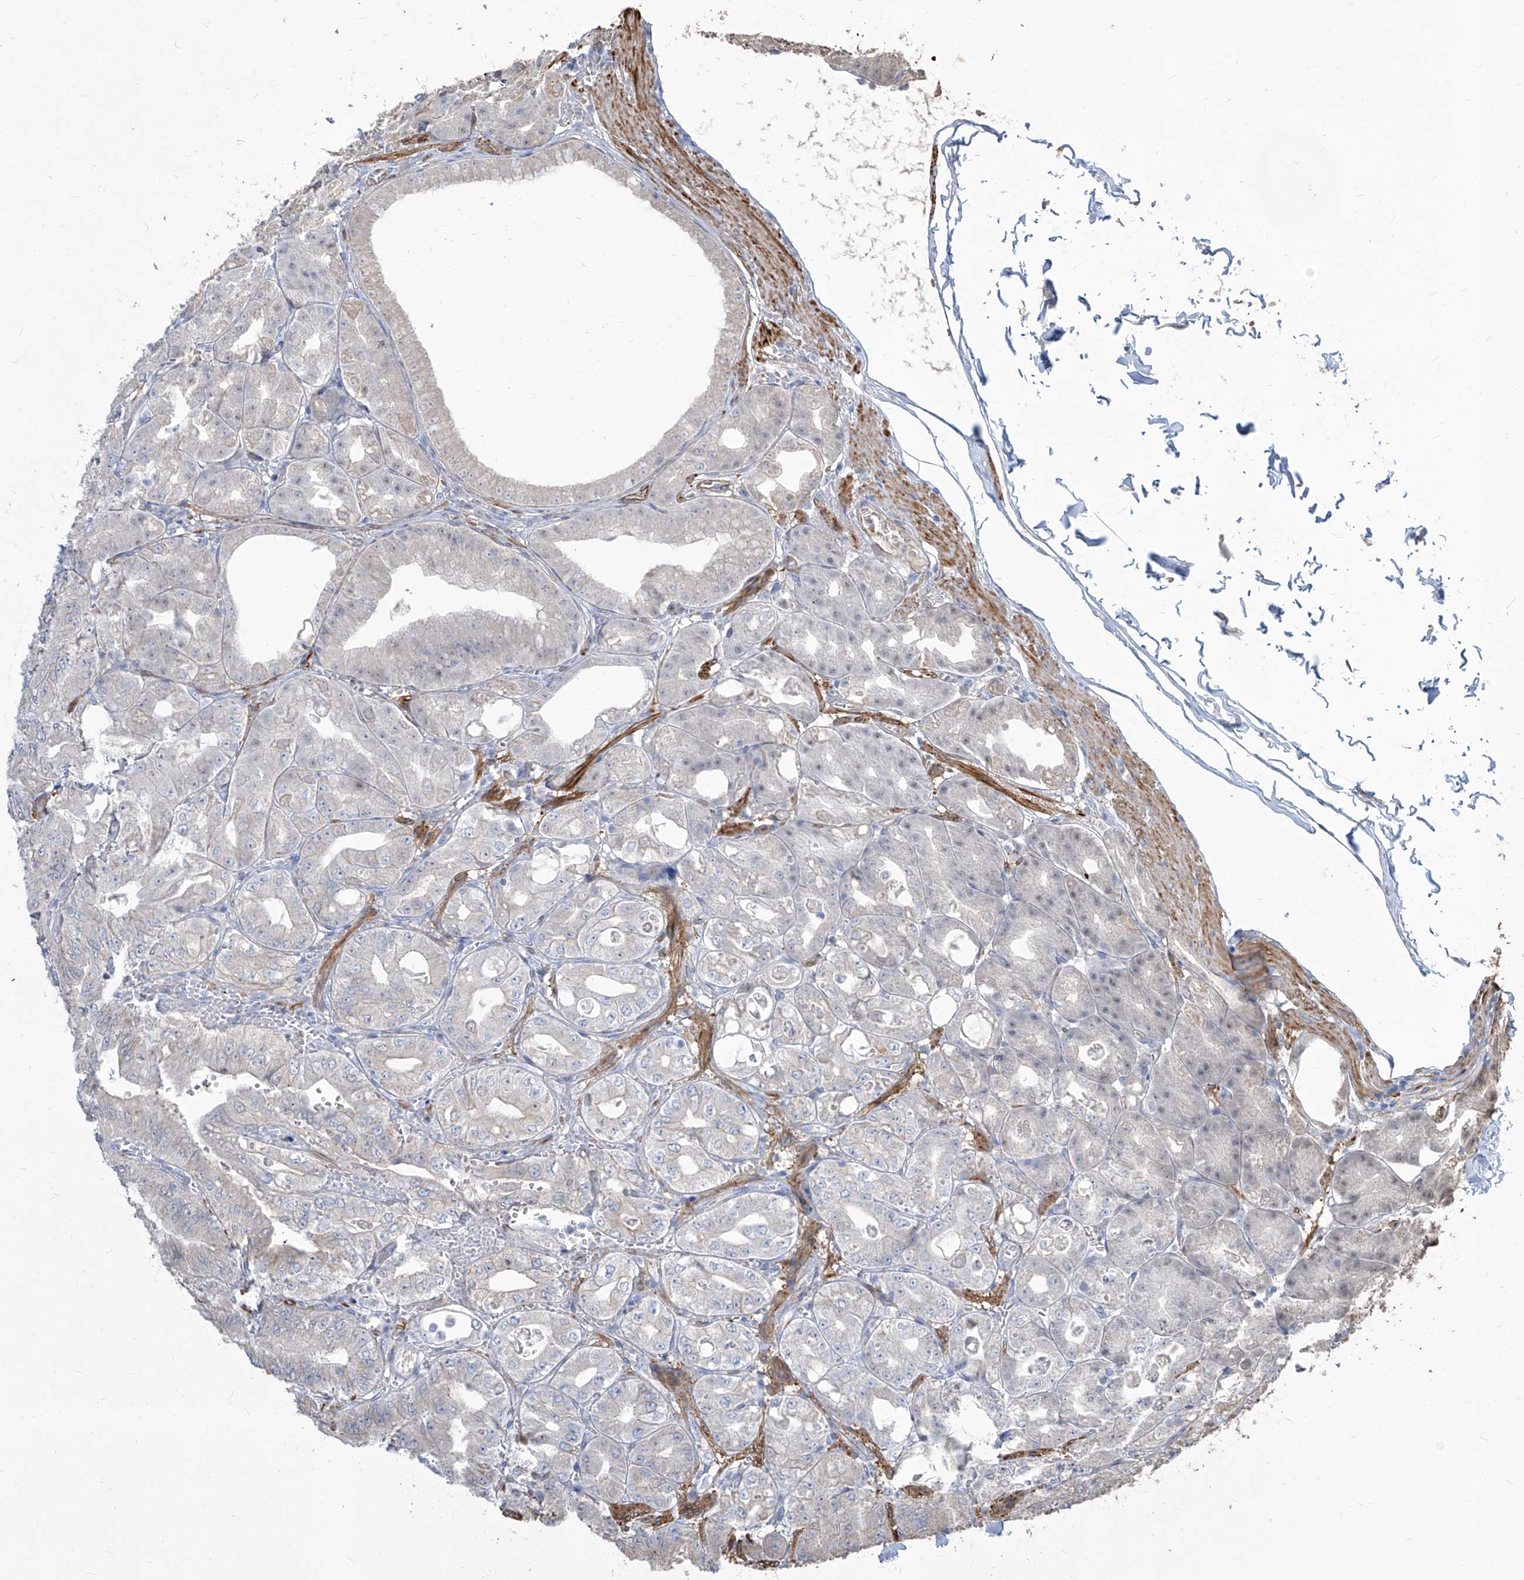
{"staining": {"intensity": "moderate", "quantity": "<25%", "location": "cytoplasmic/membranous"}, "tissue": "stomach", "cell_type": "Glandular cells", "image_type": "normal", "snomed": [{"axis": "morphology", "description": "Normal tissue, NOS"}, {"axis": "topography", "description": "Stomach, lower"}], "caption": "Protein staining of unremarkable stomach displays moderate cytoplasmic/membranous expression in about <25% of glandular cells.", "gene": "FAM83B", "patient": {"sex": "male", "age": 71}}